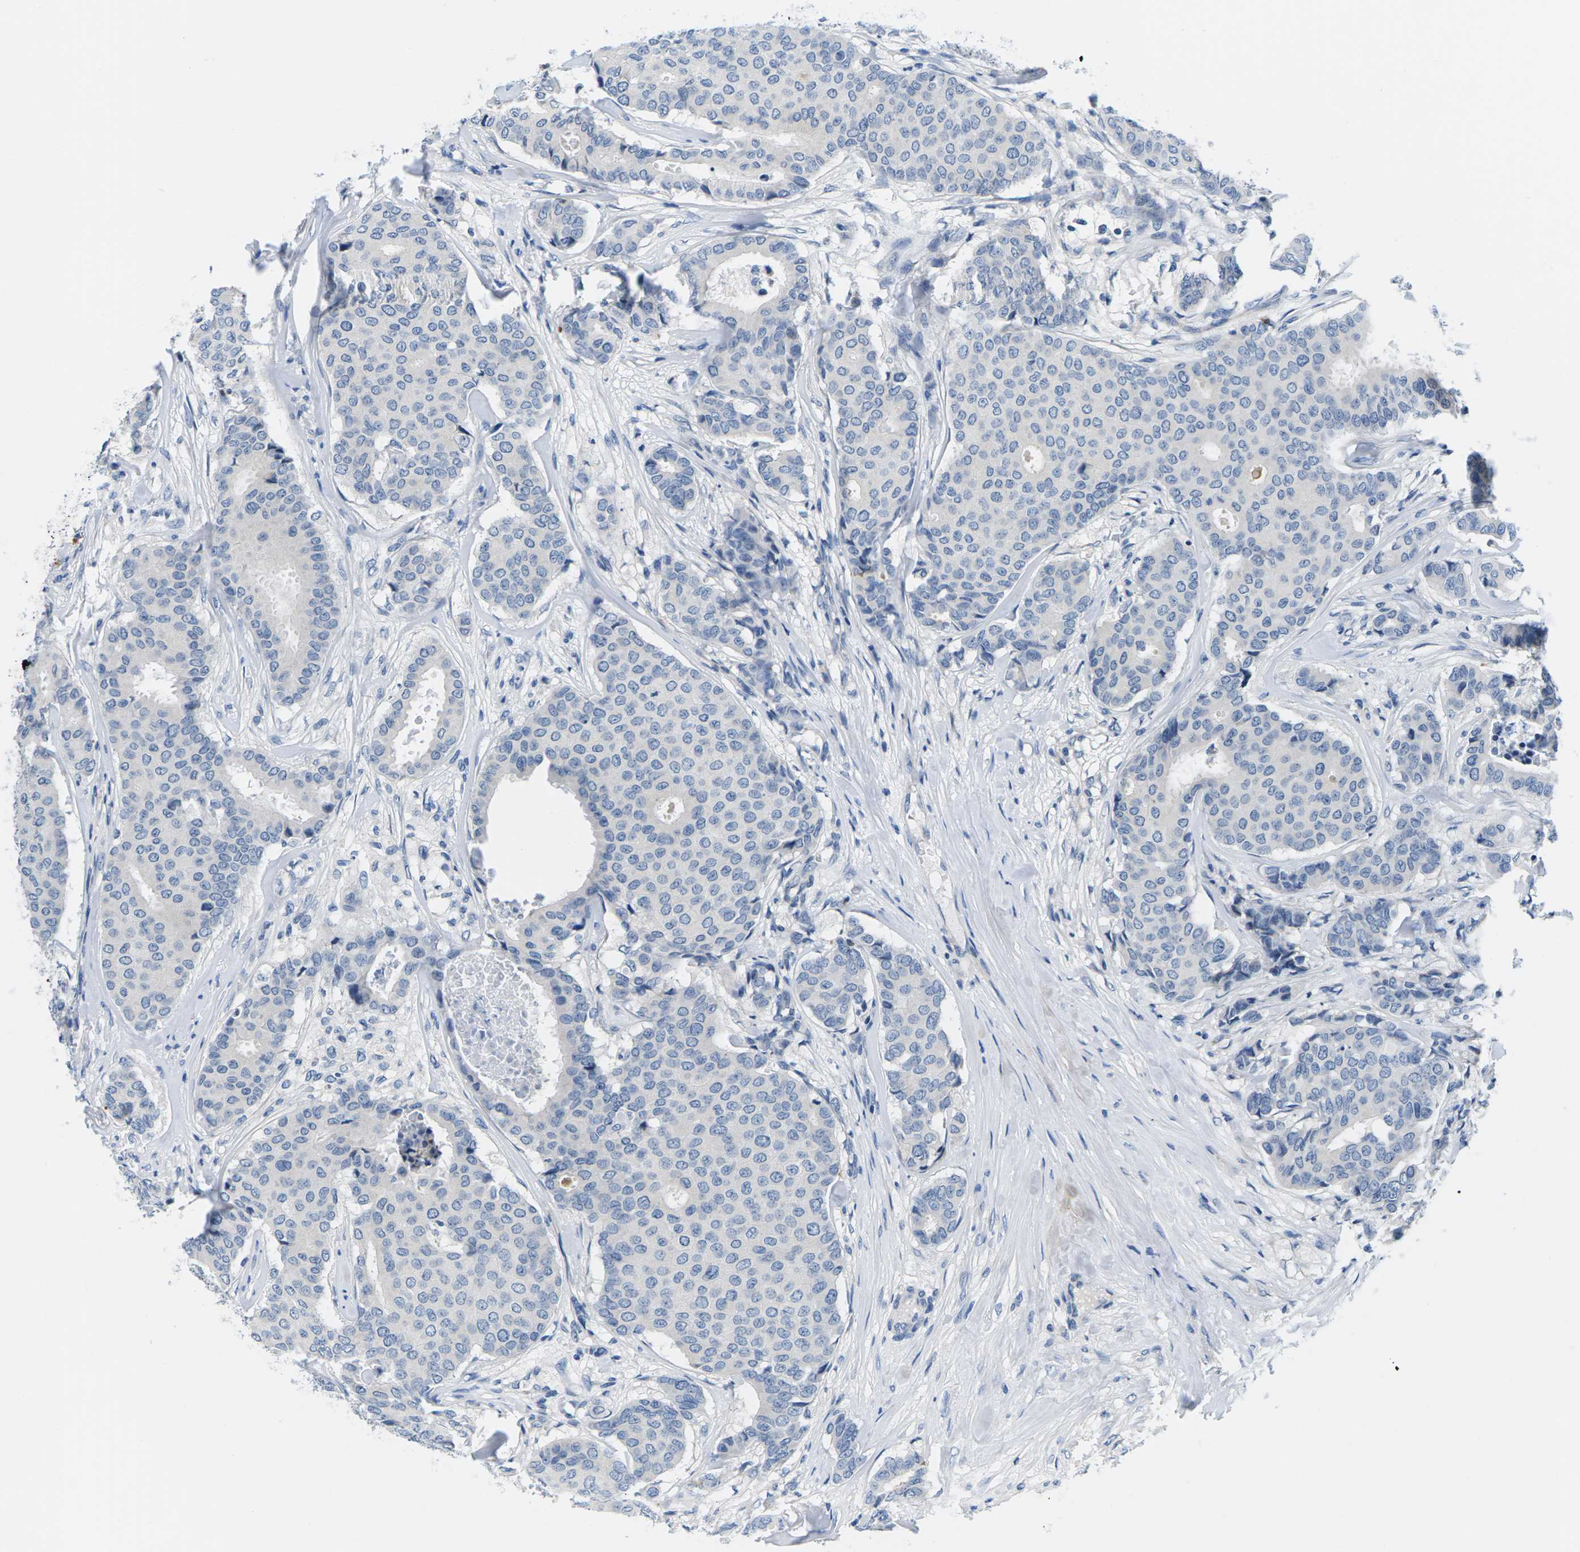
{"staining": {"intensity": "negative", "quantity": "none", "location": "none"}, "tissue": "breast cancer", "cell_type": "Tumor cells", "image_type": "cancer", "snomed": [{"axis": "morphology", "description": "Duct carcinoma"}, {"axis": "topography", "description": "Breast"}], "caption": "DAB immunohistochemical staining of human invasive ductal carcinoma (breast) displays no significant expression in tumor cells.", "gene": "TSPAN2", "patient": {"sex": "female", "age": 75}}